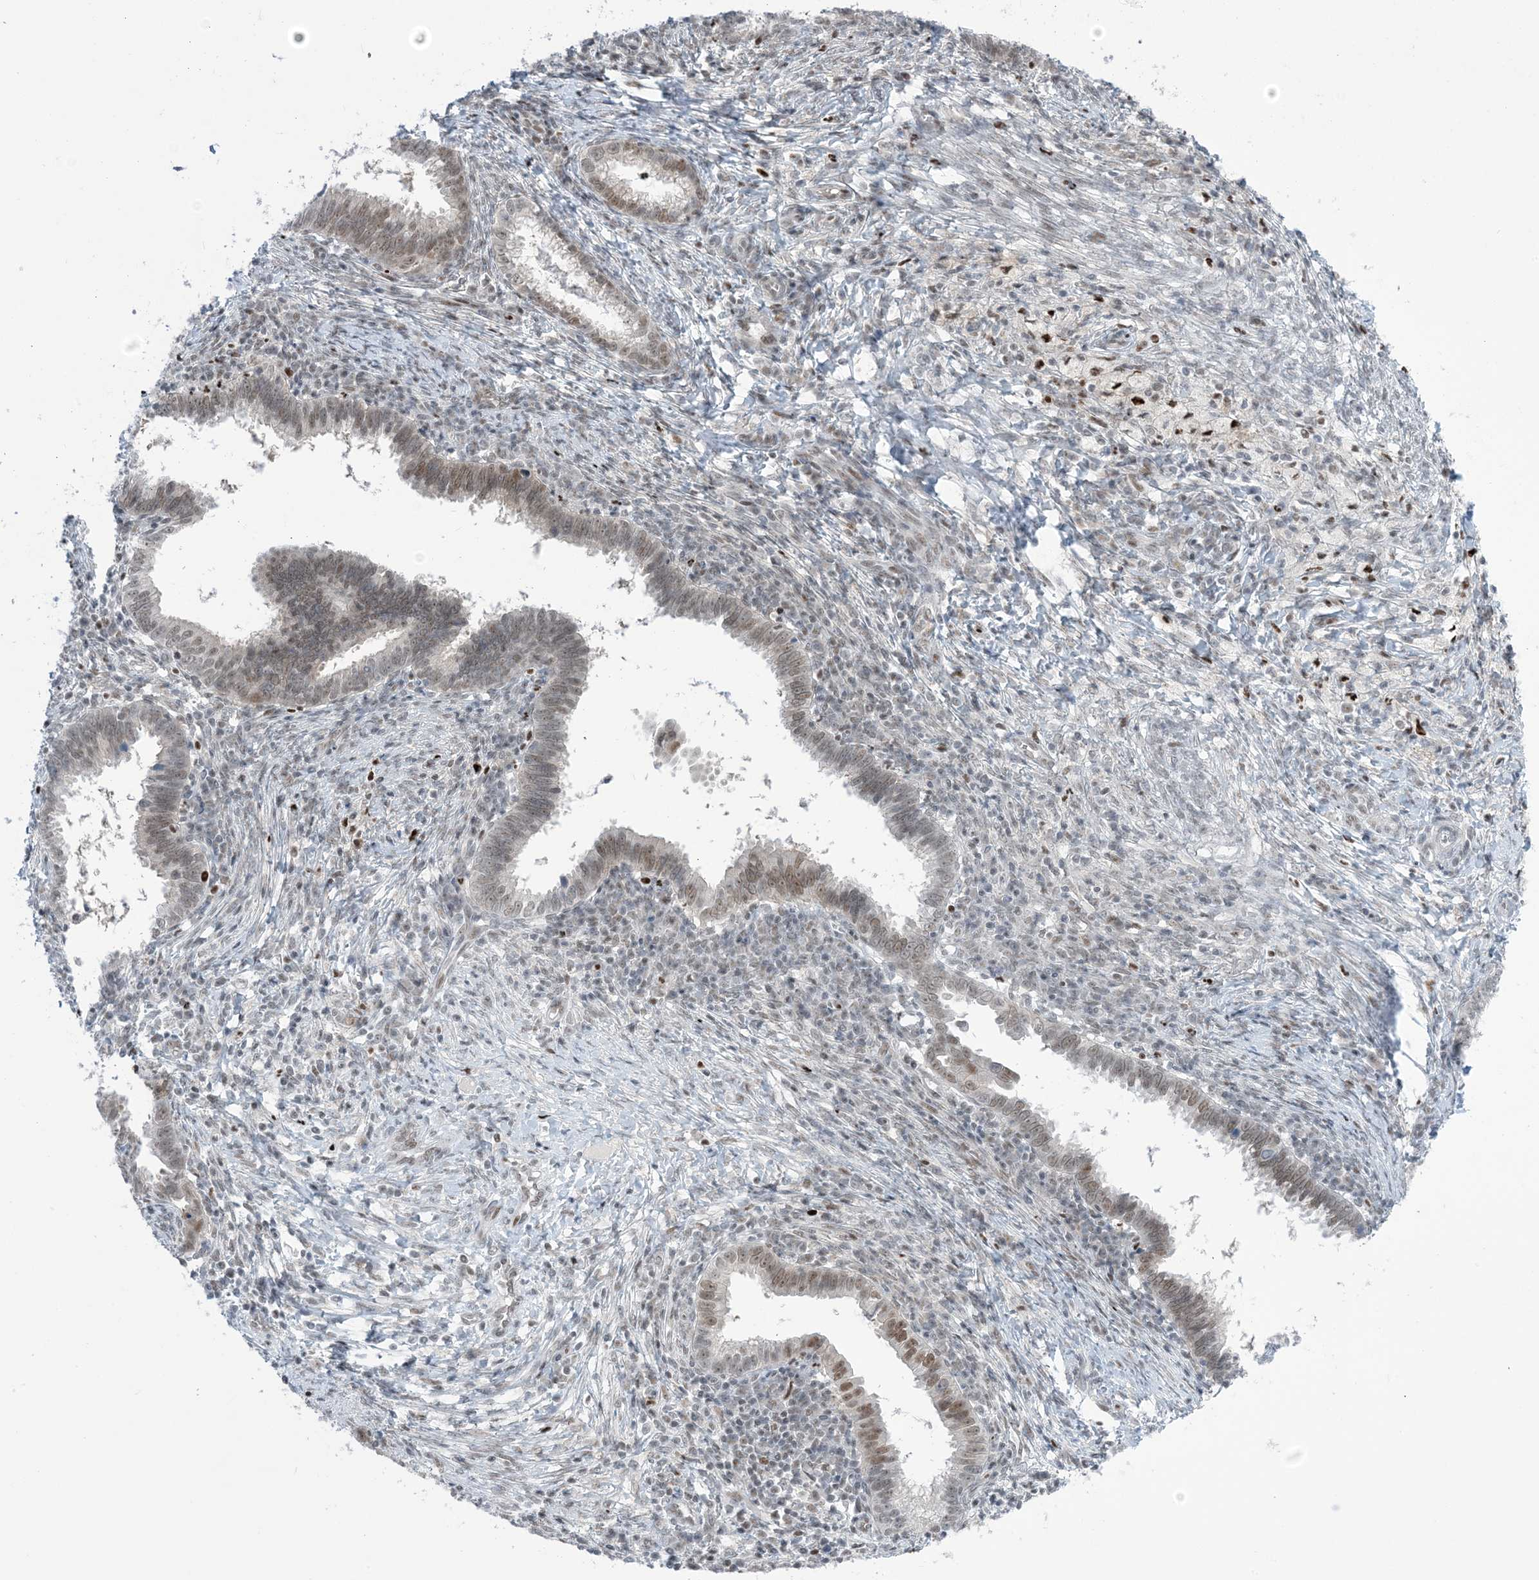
{"staining": {"intensity": "moderate", "quantity": "<25%", "location": "nuclear"}, "tissue": "cervical cancer", "cell_type": "Tumor cells", "image_type": "cancer", "snomed": [{"axis": "morphology", "description": "Adenocarcinoma, NOS"}, {"axis": "topography", "description": "Cervix"}], "caption": "This histopathology image shows cervical cancer stained with immunohistochemistry (IHC) to label a protein in brown. The nuclear of tumor cells show moderate positivity for the protein. Nuclei are counter-stained blue.", "gene": "TFPT", "patient": {"sex": "female", "age": 36}}